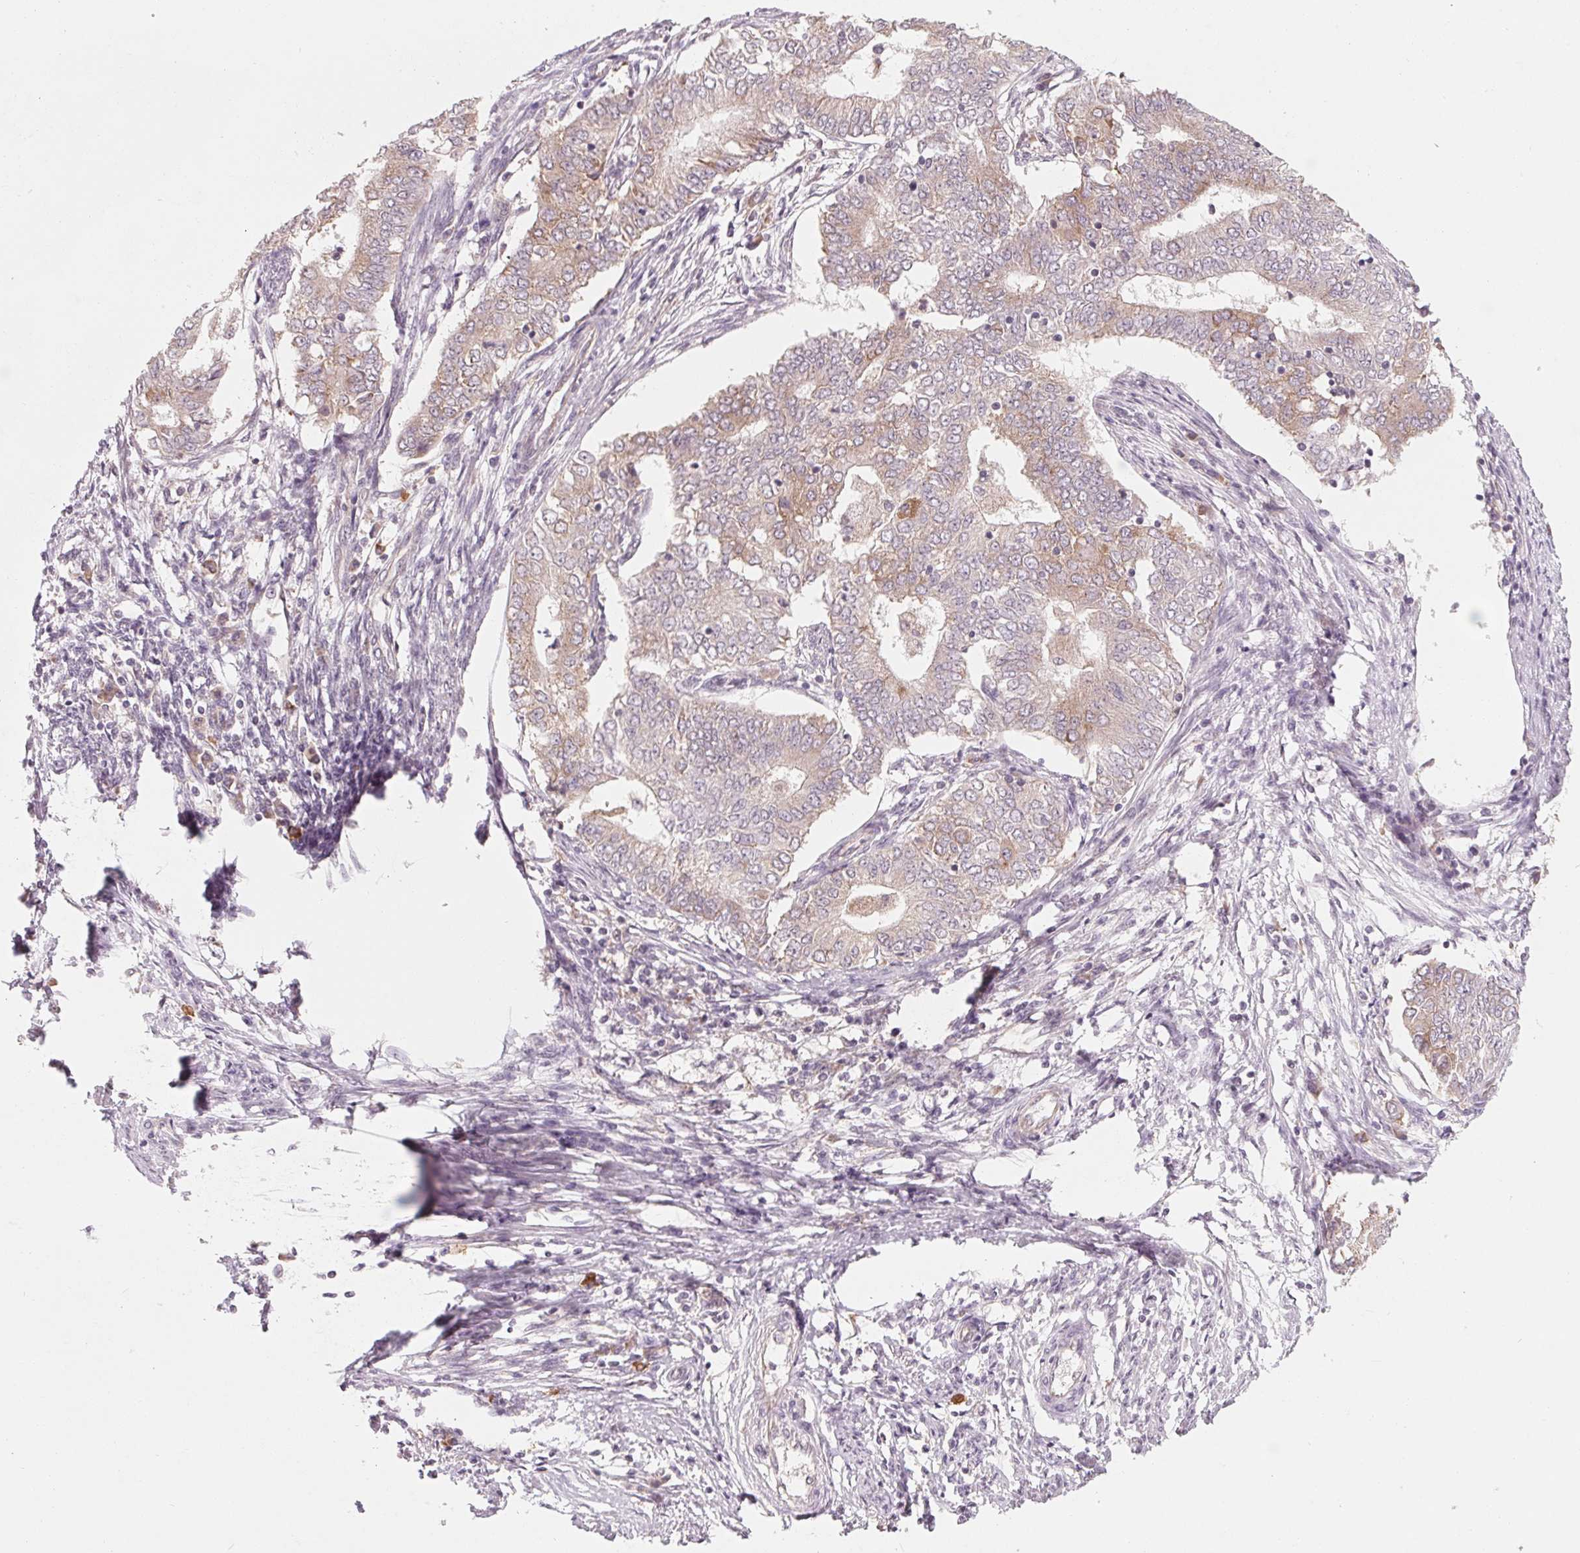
{"staining": {"intensity": "weak", "quantity": "<25%", "location": "cytoplasmic/membranous"}, "tissue": "endometrial cancer", "cell_type": "Tumor cells", "image_type": "cancer", "snomed": [{"axis": "morphology", "description": "Adenocarcinoma, NOS"}, {"axis": "topography", "description": "Endometrium"}], "caption": "A histopathology image of endometrial adenocarcinoma stained for a protein reveals no brown staining in tumor cells.", "gene": "GIGYF2", "patient": {"sex": "female", "age": 62}}